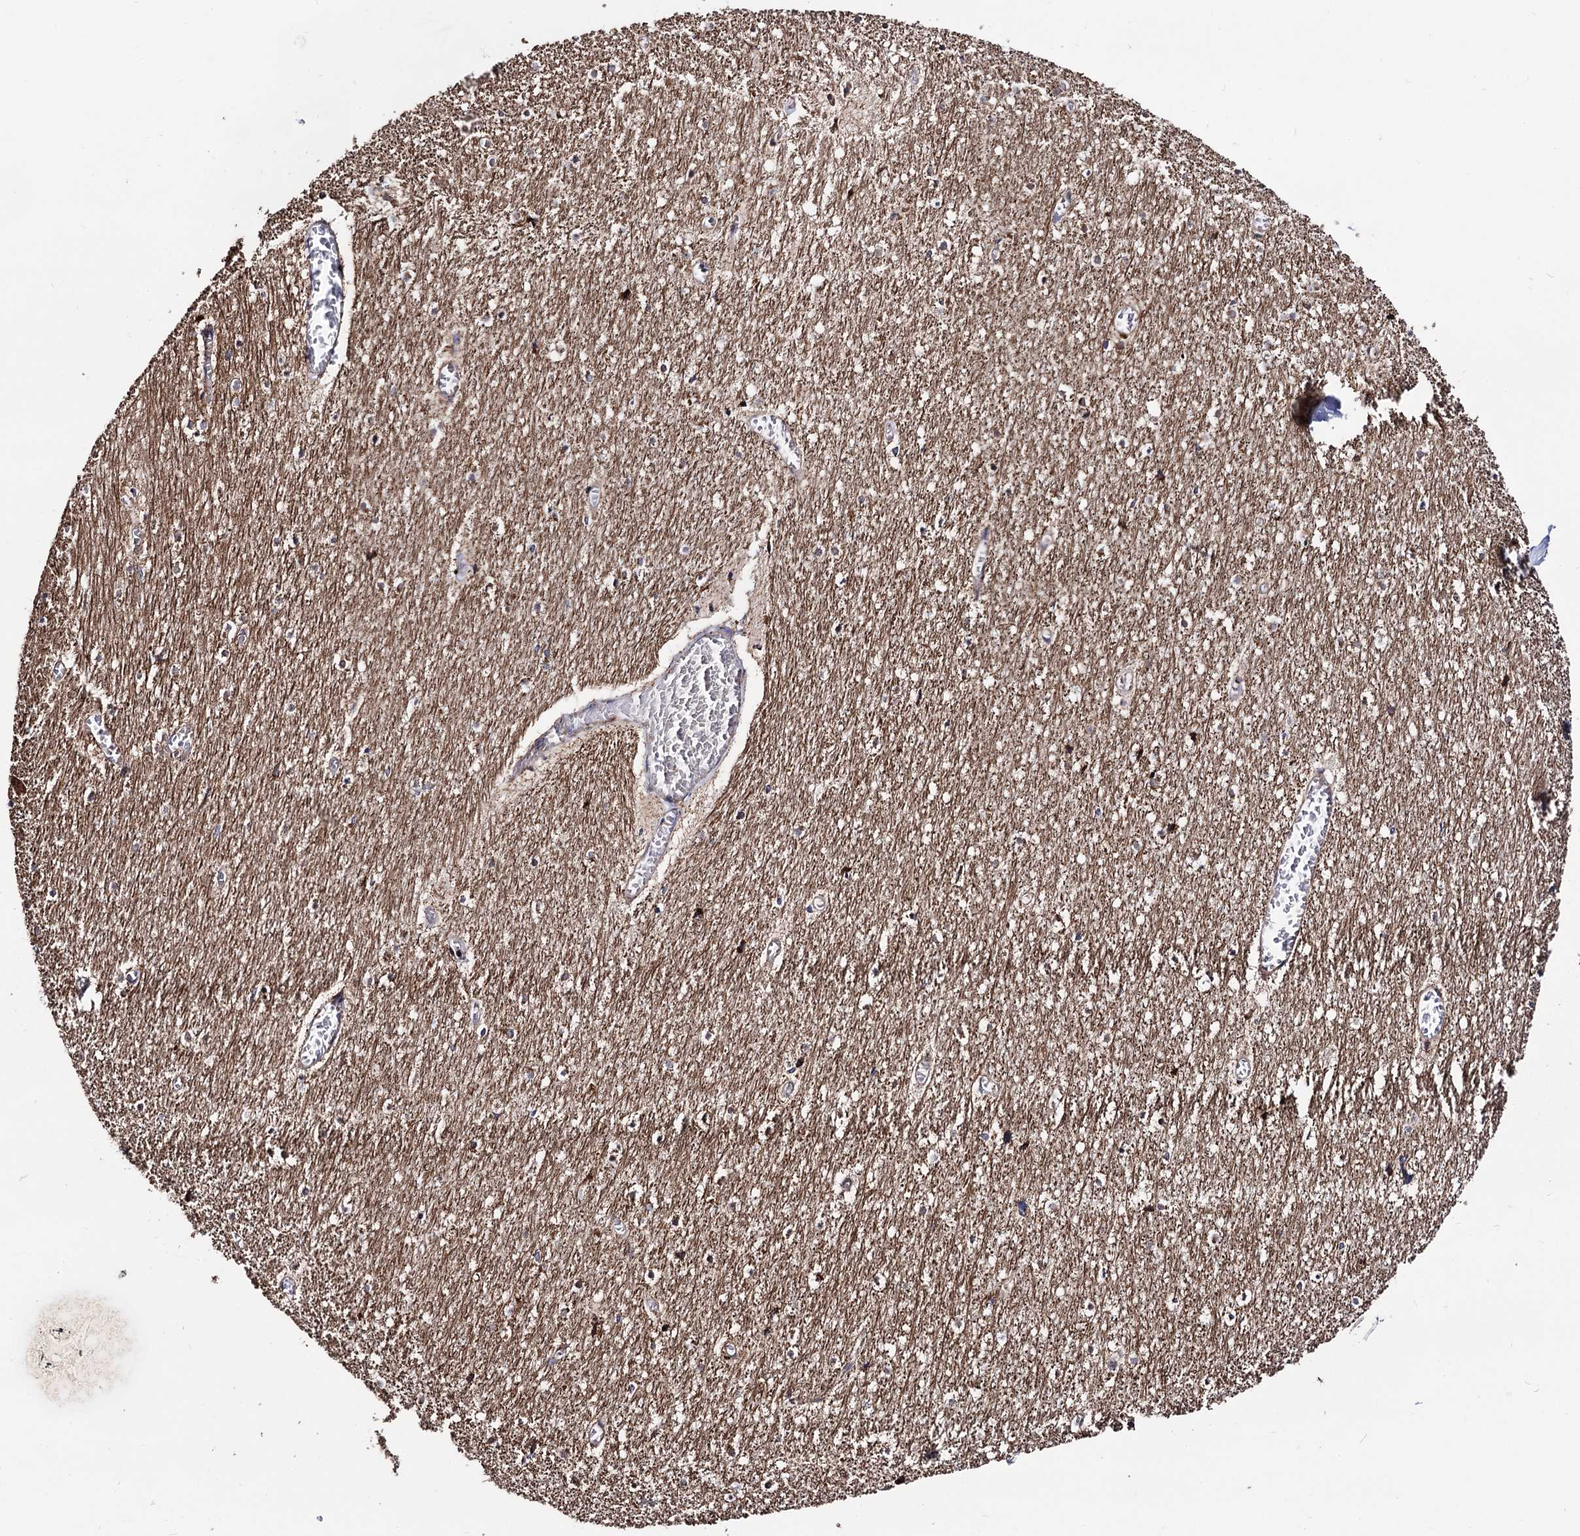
{"staining": {"intensity": "strong", "quantity": "25%-75%", "location": "cytoplasmic/membranous"}, "tissue": "cerebellum", "cell_type": "Cells in granular layer", "image_type": "normal", "snomed": [{"axis": "morphology", "description": "Normal tissue, NOS"}, {"axis": "topography", "description": "Cerebellum"}], "caption": "Cerebellum stained for a protein (brown) demonstrates strong cytoplasmic/membranous positive staining in about 25%-75% of cells in granular layer.", "gene": "IQCH", "patient": {"sex": "female", "age": 28}}